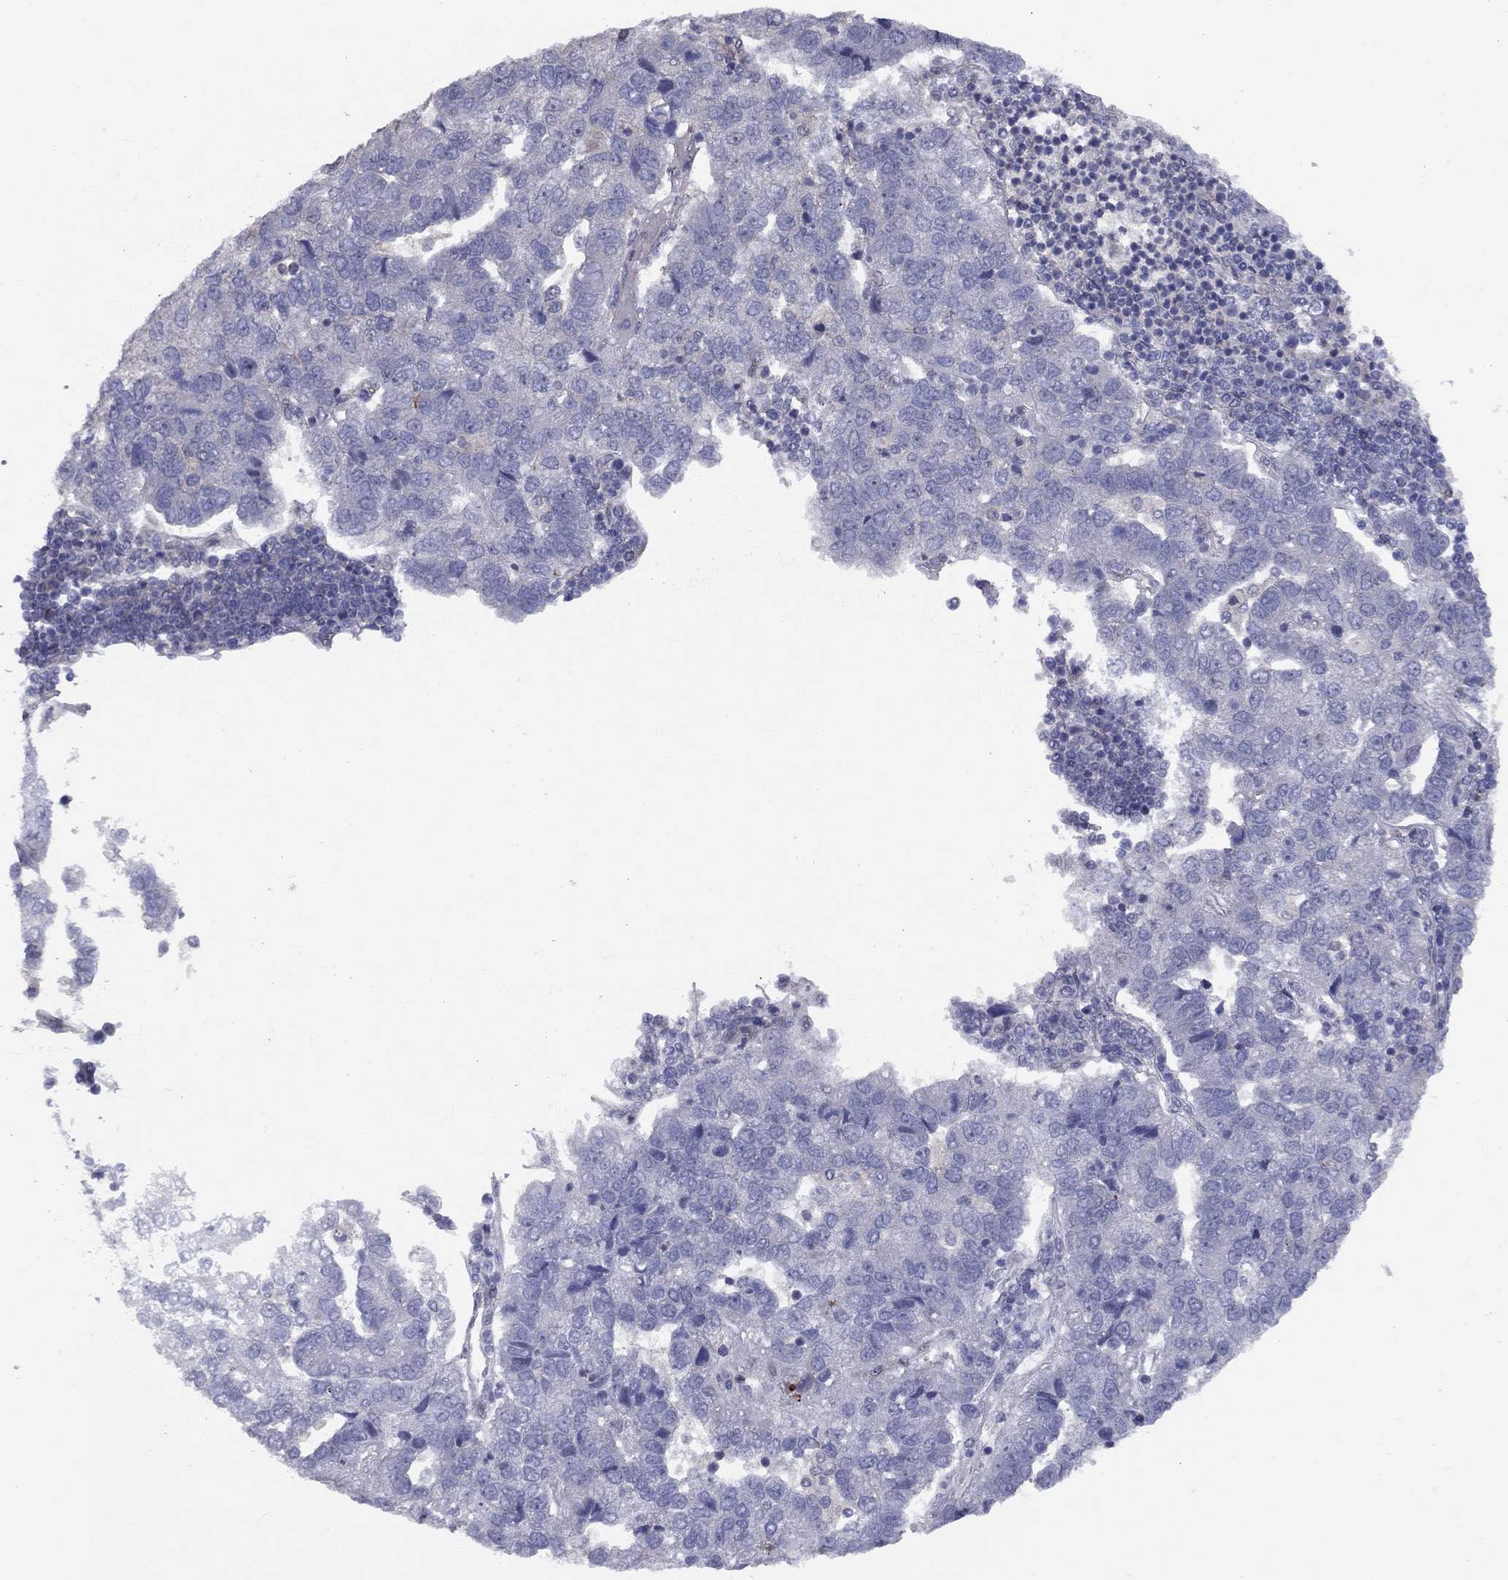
{"staining": {"intensity": "negative", "quantity": "none", "location": "none"}, "tissue": "pancreatic cancer", "cell_type": "Tumor cells", "image_type": "cancer", "snomed": [{"axis": "morphology", "description": "Adenocarcinoma, NOS"}, {"axis": "topography", "description": "Pancreas"}], "caption": "Immunohistochemistry photomicrograph of human pancreatic adenocarcinoma stained for a protein (brown), which displays no staining in tumor cells.", "gene": "DUSP7", "patient": {"sex": "female", "age": 61}}